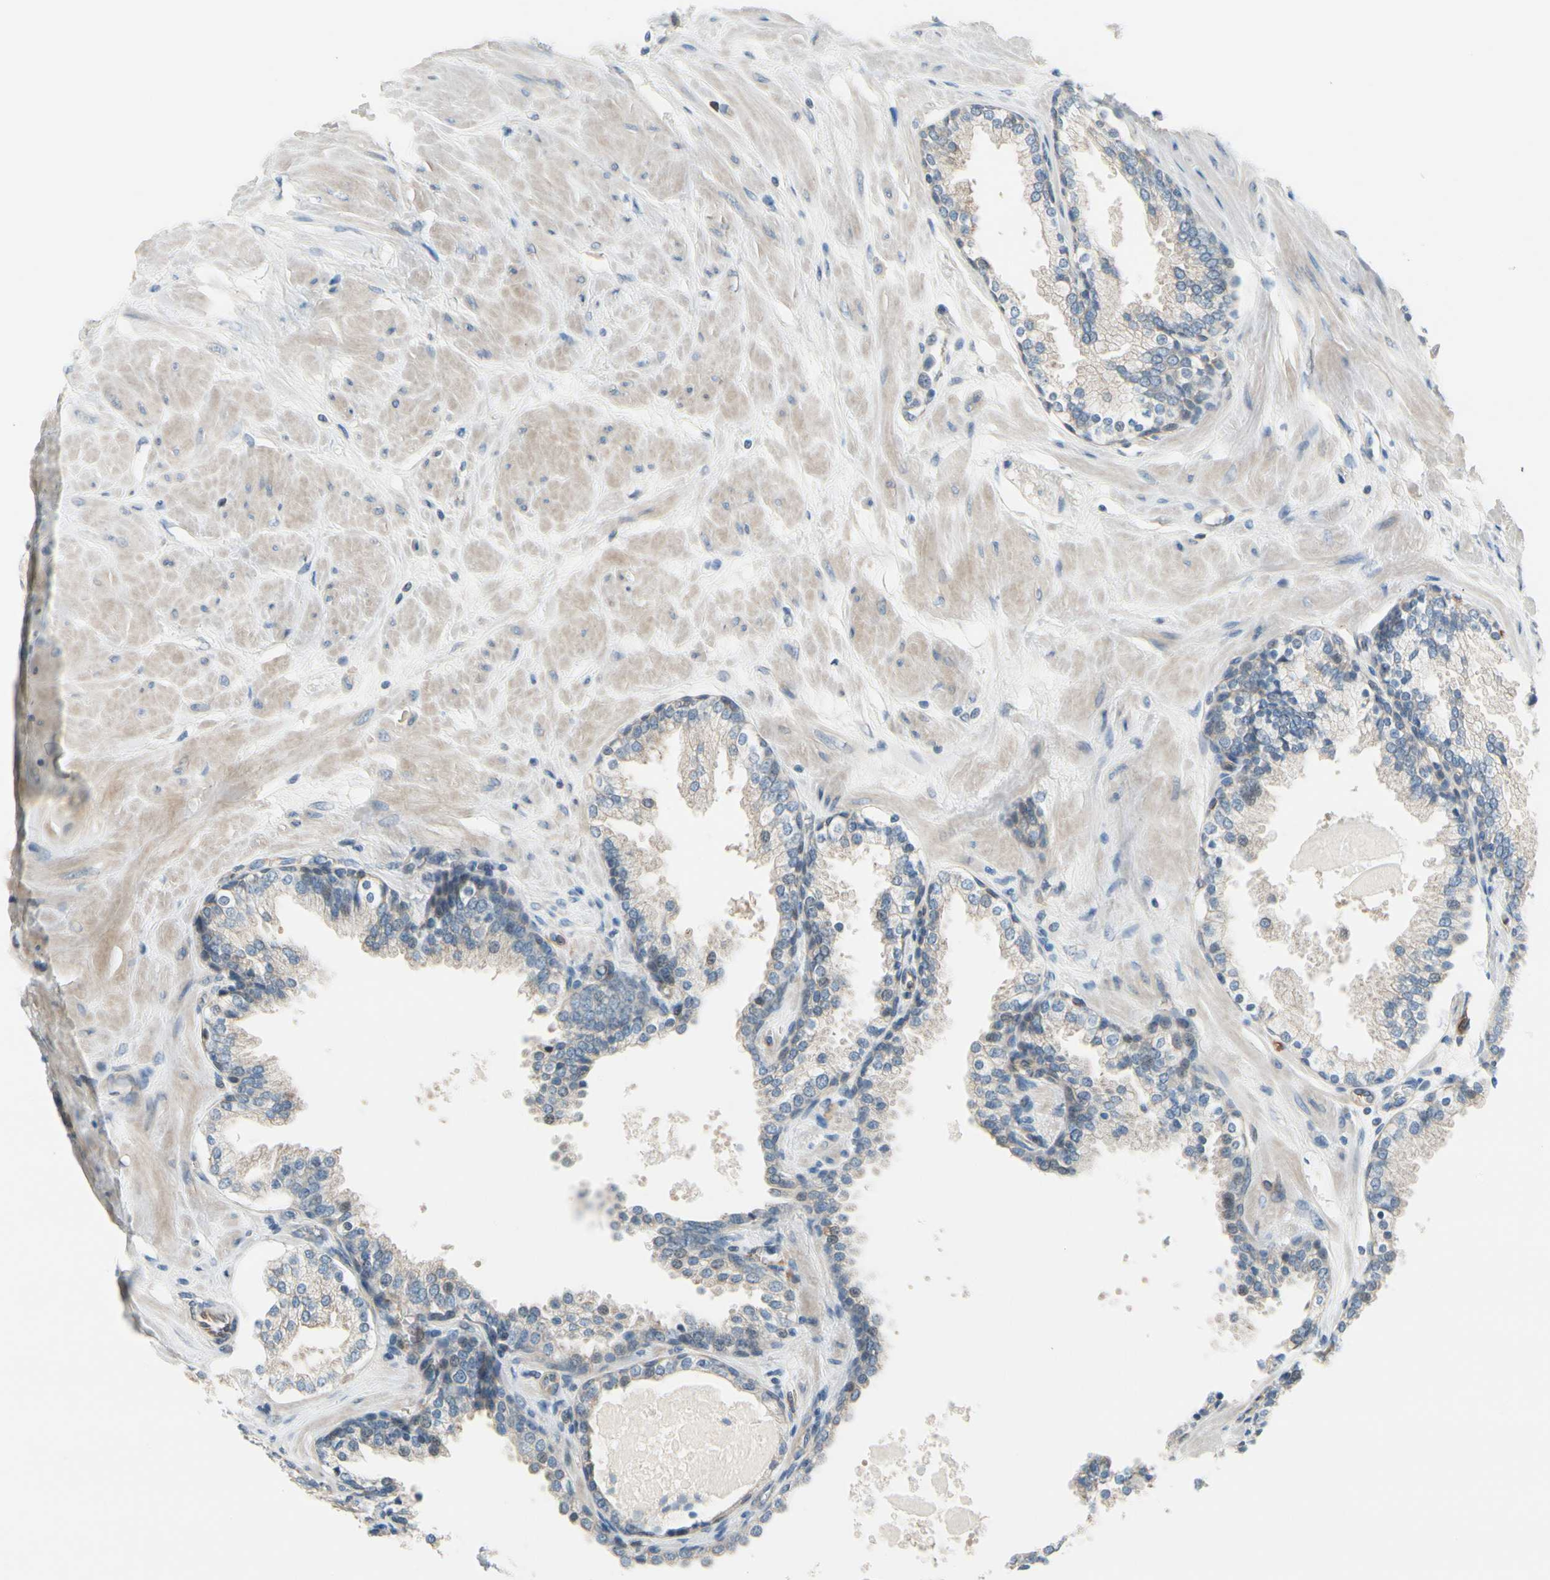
{"staining": {"intensity": "negative", "quantity": "none", "location": "none"}, "tissue": "prostate", "cell_type": "Glandular cells", "image_type": "normal", "snomed": [{"axis": "morphology", "description": "Normal tissue, NOS"}, {"axis": "topography", "description": "Prostate"}], "caption": "An immunohistochemistry (IHC) image of unremarkable prostate is shown. There is no staining in glandular cells of prostate.", "gene": "CFAP36", "patient": {"sex": "male", "age": 51}}